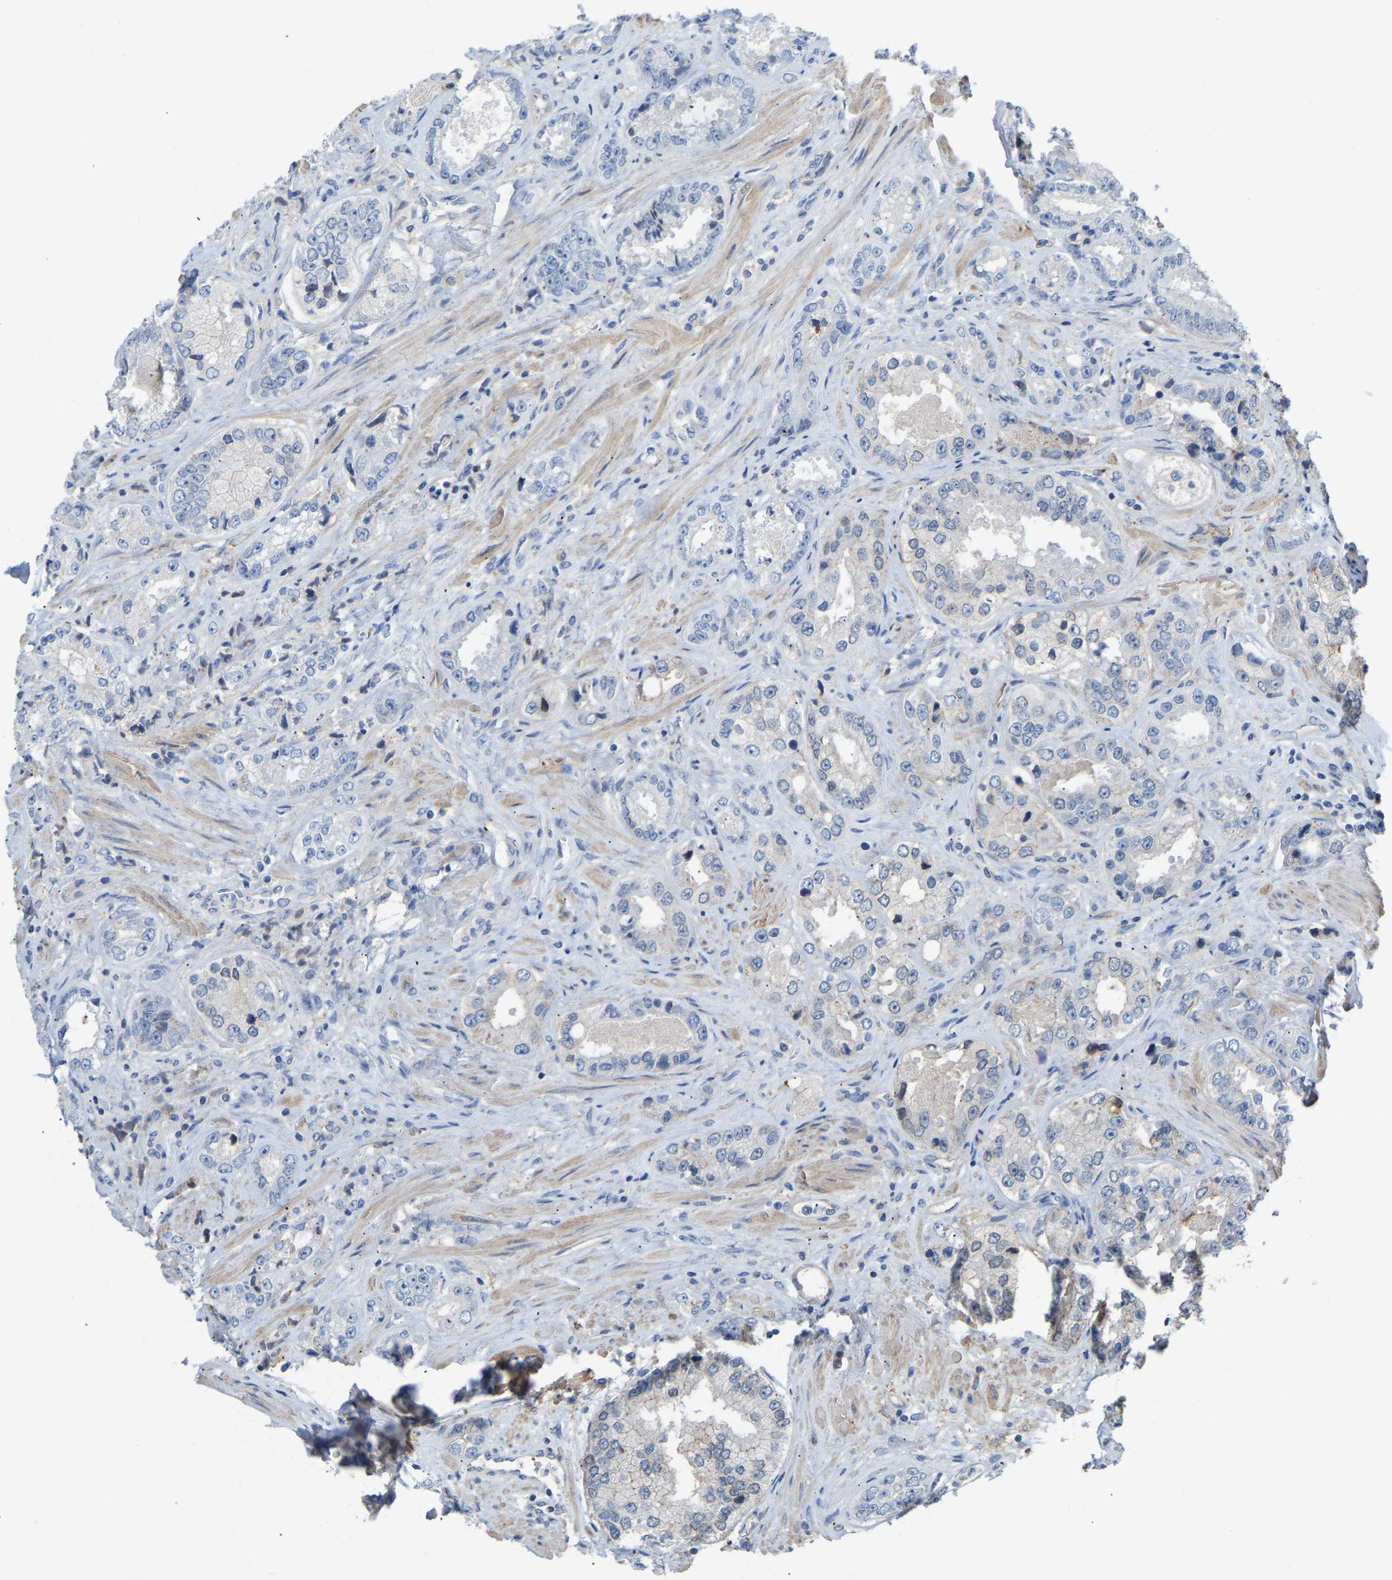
{"staining": {"intensity": "negative", "quantity": "none", "location": "none"}, "tissue": "prostate cancer", "cell_type": "Tumor cells", "image_type": "cancer", "snomed": [{"axis": "morphology", "description": "Adenocarcinoma, High grade"}, {"axis": "topography", "description": "Prostate"}], "caption": "This is an immunohistochemistry photomicrograph of prostate cancer. There is no positivity in tumor cells.", "gene": "ZNF449", "patient": {"sex": "male", "age": 61}}